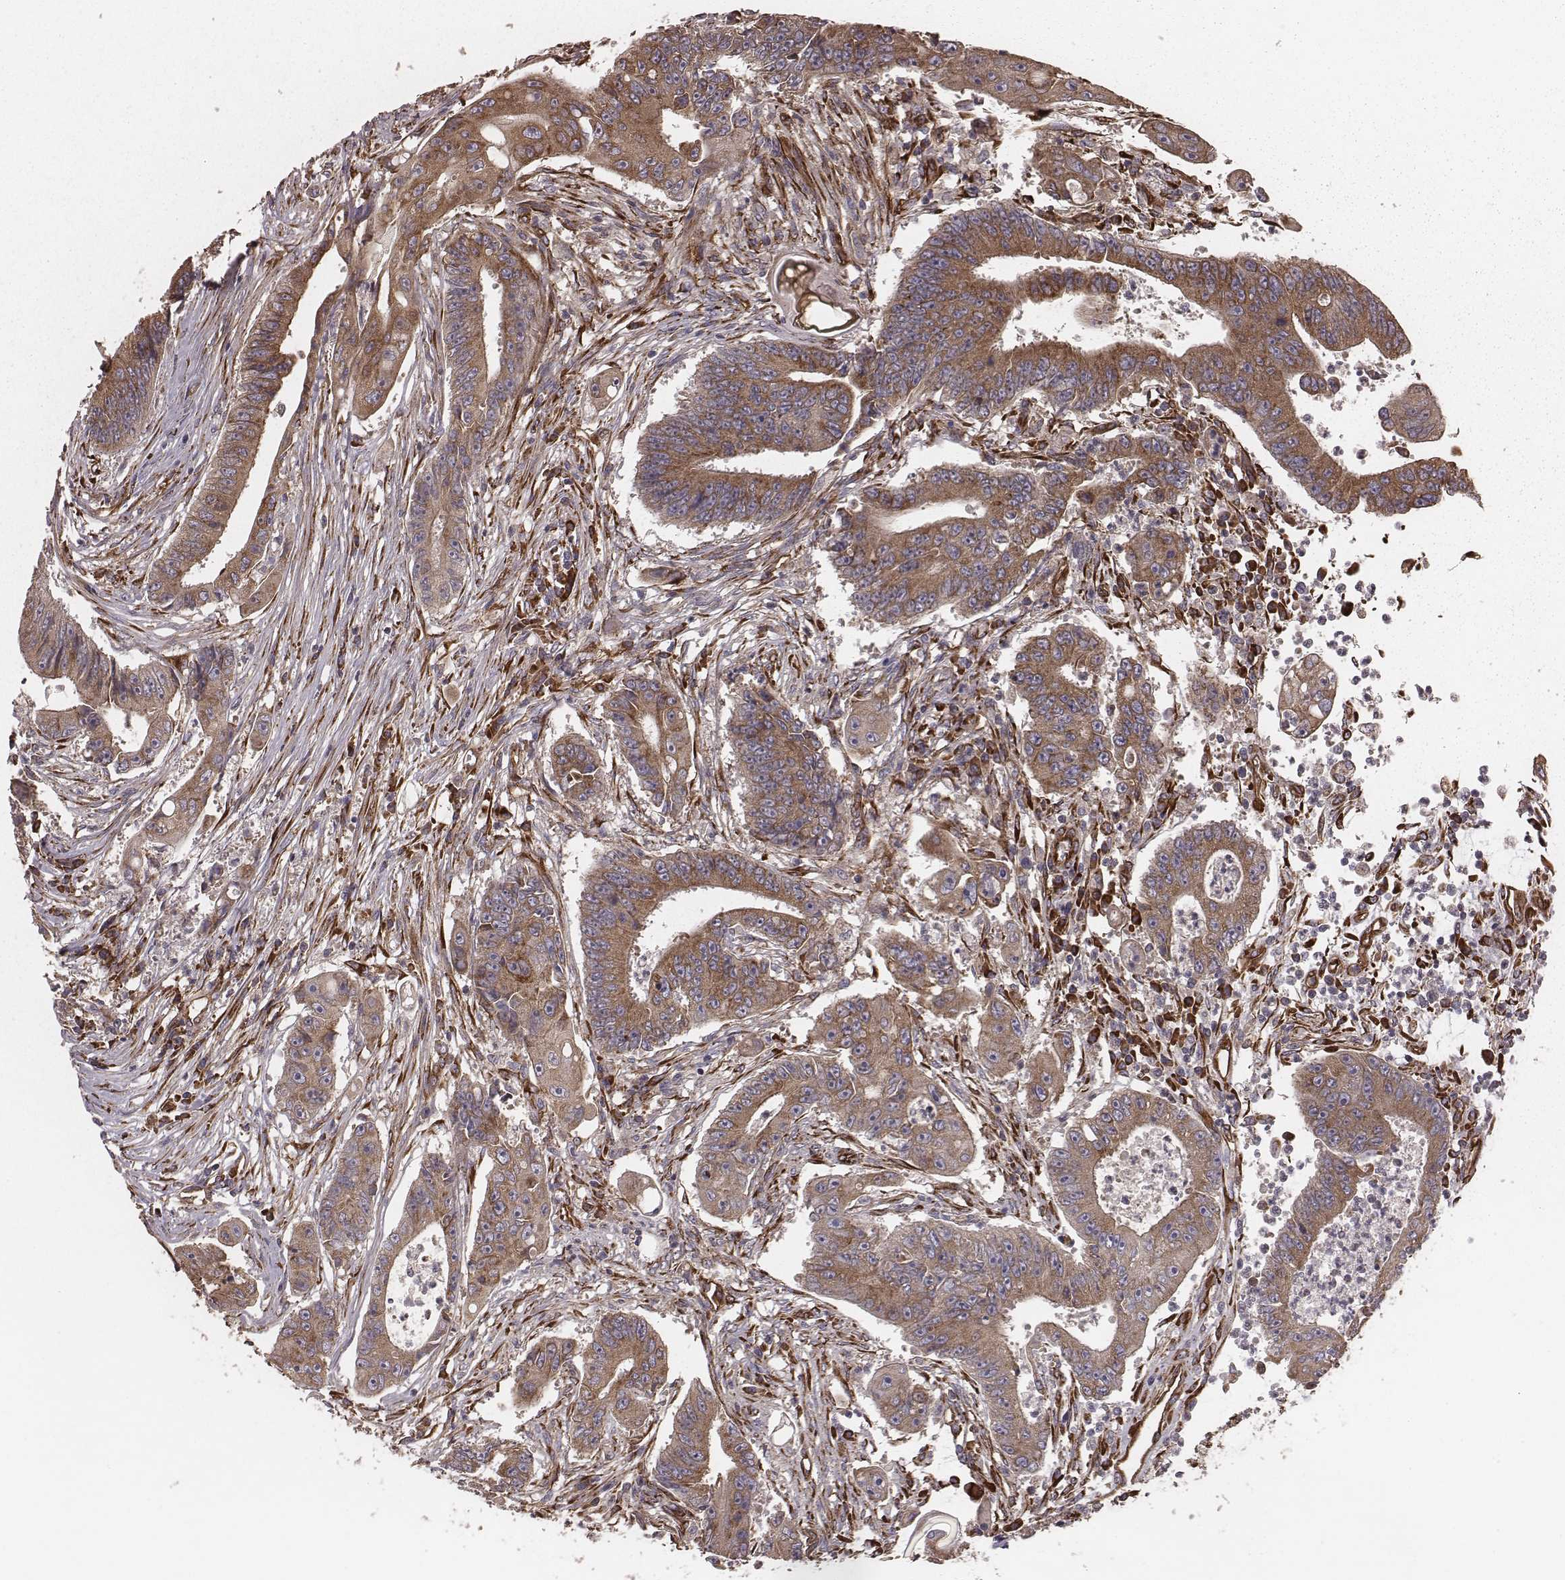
{"staining": {"intensity": "moderate", "quantity": ">75%", "location": "cytoplasmic/membranous"}, "tissue": "colorectal cancer", "cell_type": "Tumor cells", "image_type": "cancer", "snomed": [{"axis": "morphology", "description": "Adenocarcinoma, NOS"}, {"axis": "topography", "description": "Rectum"}], "caption": "Colorectal adenocarcinoma stained with DAB (3,3'-diaminobenzidine) IHC reveals medium levels of moderate cytoplasmic/membranous positivity in approximately >75% of tumor cells.", "gene": "PALMD", "patient": {"sex": "male", "age": 54}}